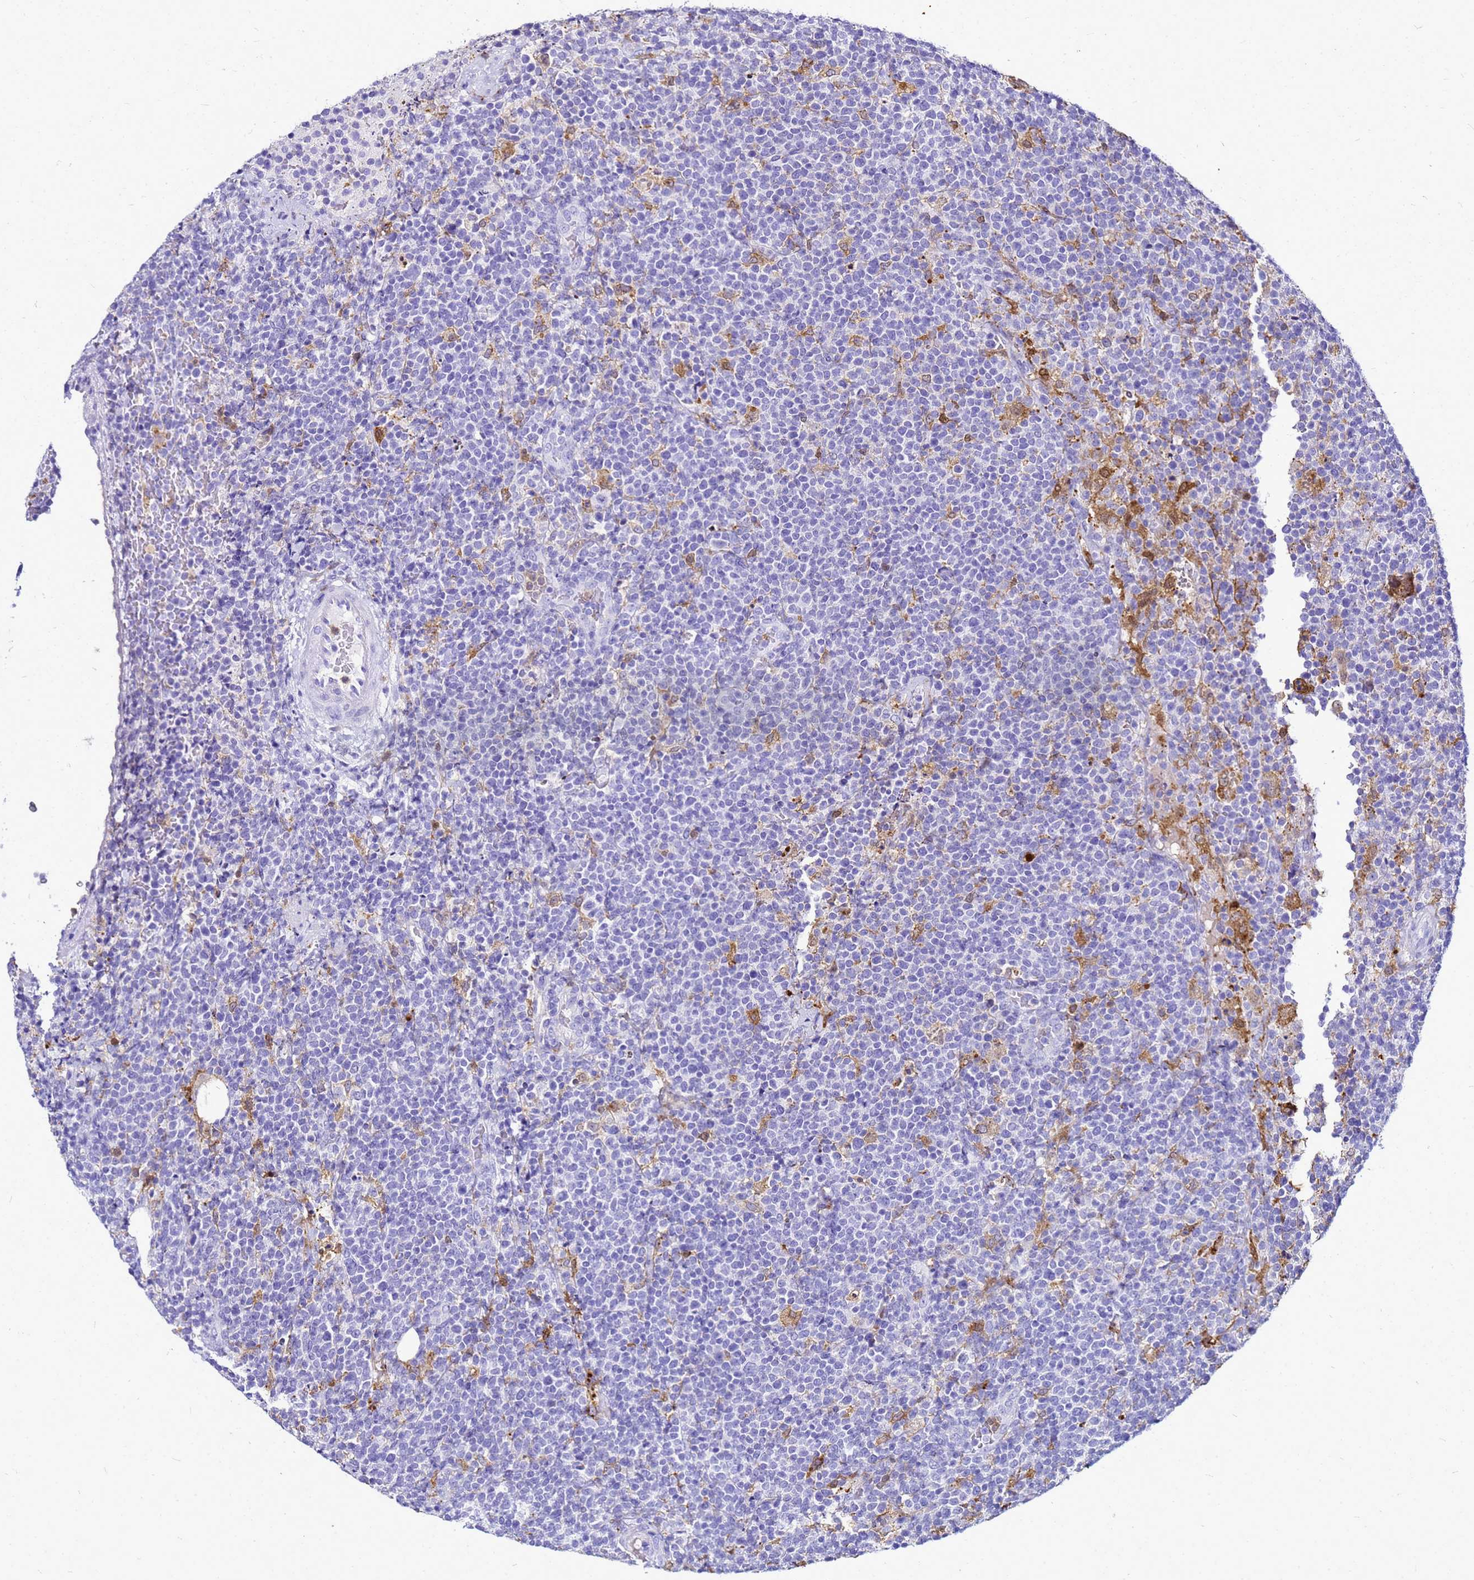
{"staining": {"intensity": "negative", "quantity": "none", "location": "none"}, "tissue": "lymphoma", "cell_type": "Tumor cells", "image_type": "cancer", "snomed": [{"axis": "morphology", "description": "Malignant lymphoma, non-Hodgkin's type, High grade"}, {"axis": "topography", "description": "Lymph node"}], "caption": "This is a histopathology image of immunohistochemistry (IHC) staining of high-grade malignant lymphoma, non-Hodgkin's type, which shows no staining in tumor cells. (Stains: DAB immunohistochemistry (IHC) with hematoxylin counter stain, Microscopy: brightfield microscopy at high magnification).", "gene": "CSTA", "patient": {"sex": "male", "age": 61}}